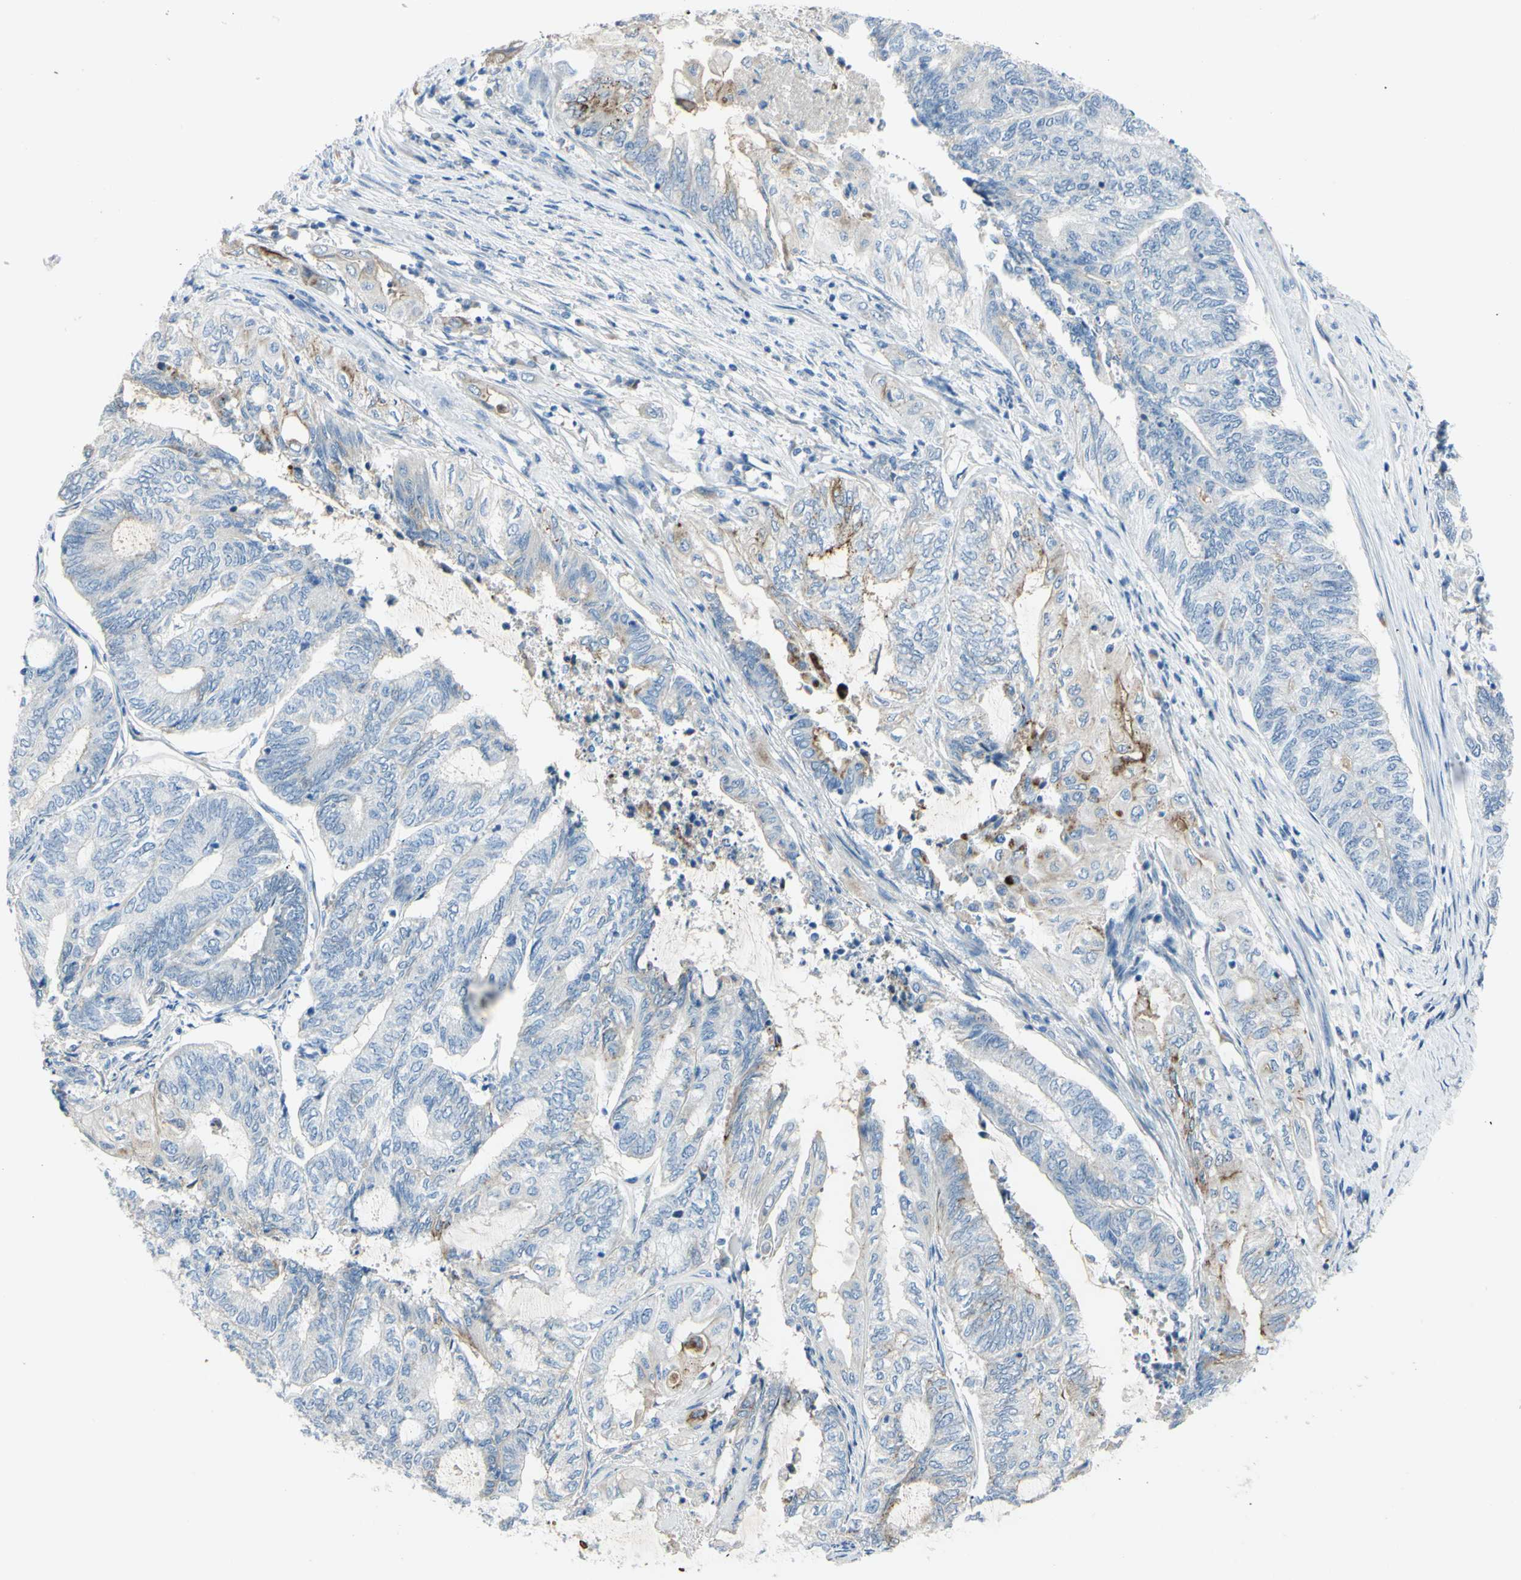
{"staining": {"intensity": "moderate", "quantity": "<25%", "location": "cytoplasmic/membranous"}, "tissue": "endometrial cancer", "cell_type": "Tumor cells", "image_type": "cancer", "snomed": [{"axis": "morphology", "description": "Adenocarcinoma, NOS"}, {"axis": "topography", "description": "Uterus"}, {"axis": "topography", "description": "Endometrium"}], "caption": "A histopathology image of adenocarcinoma (endometrial) stained for a protein displays moderate cytoplasmic/membranous brown staining in tumor cells. The staining was performed using DAB (3,3'-diaminobenzidine) to visualize the protein expression in brown, while the nuclei were stained in blue with hematoxylin (Magnification: 20x).", "gene": "ZNF557", "patient": {"sex": "female", "age": 70}}